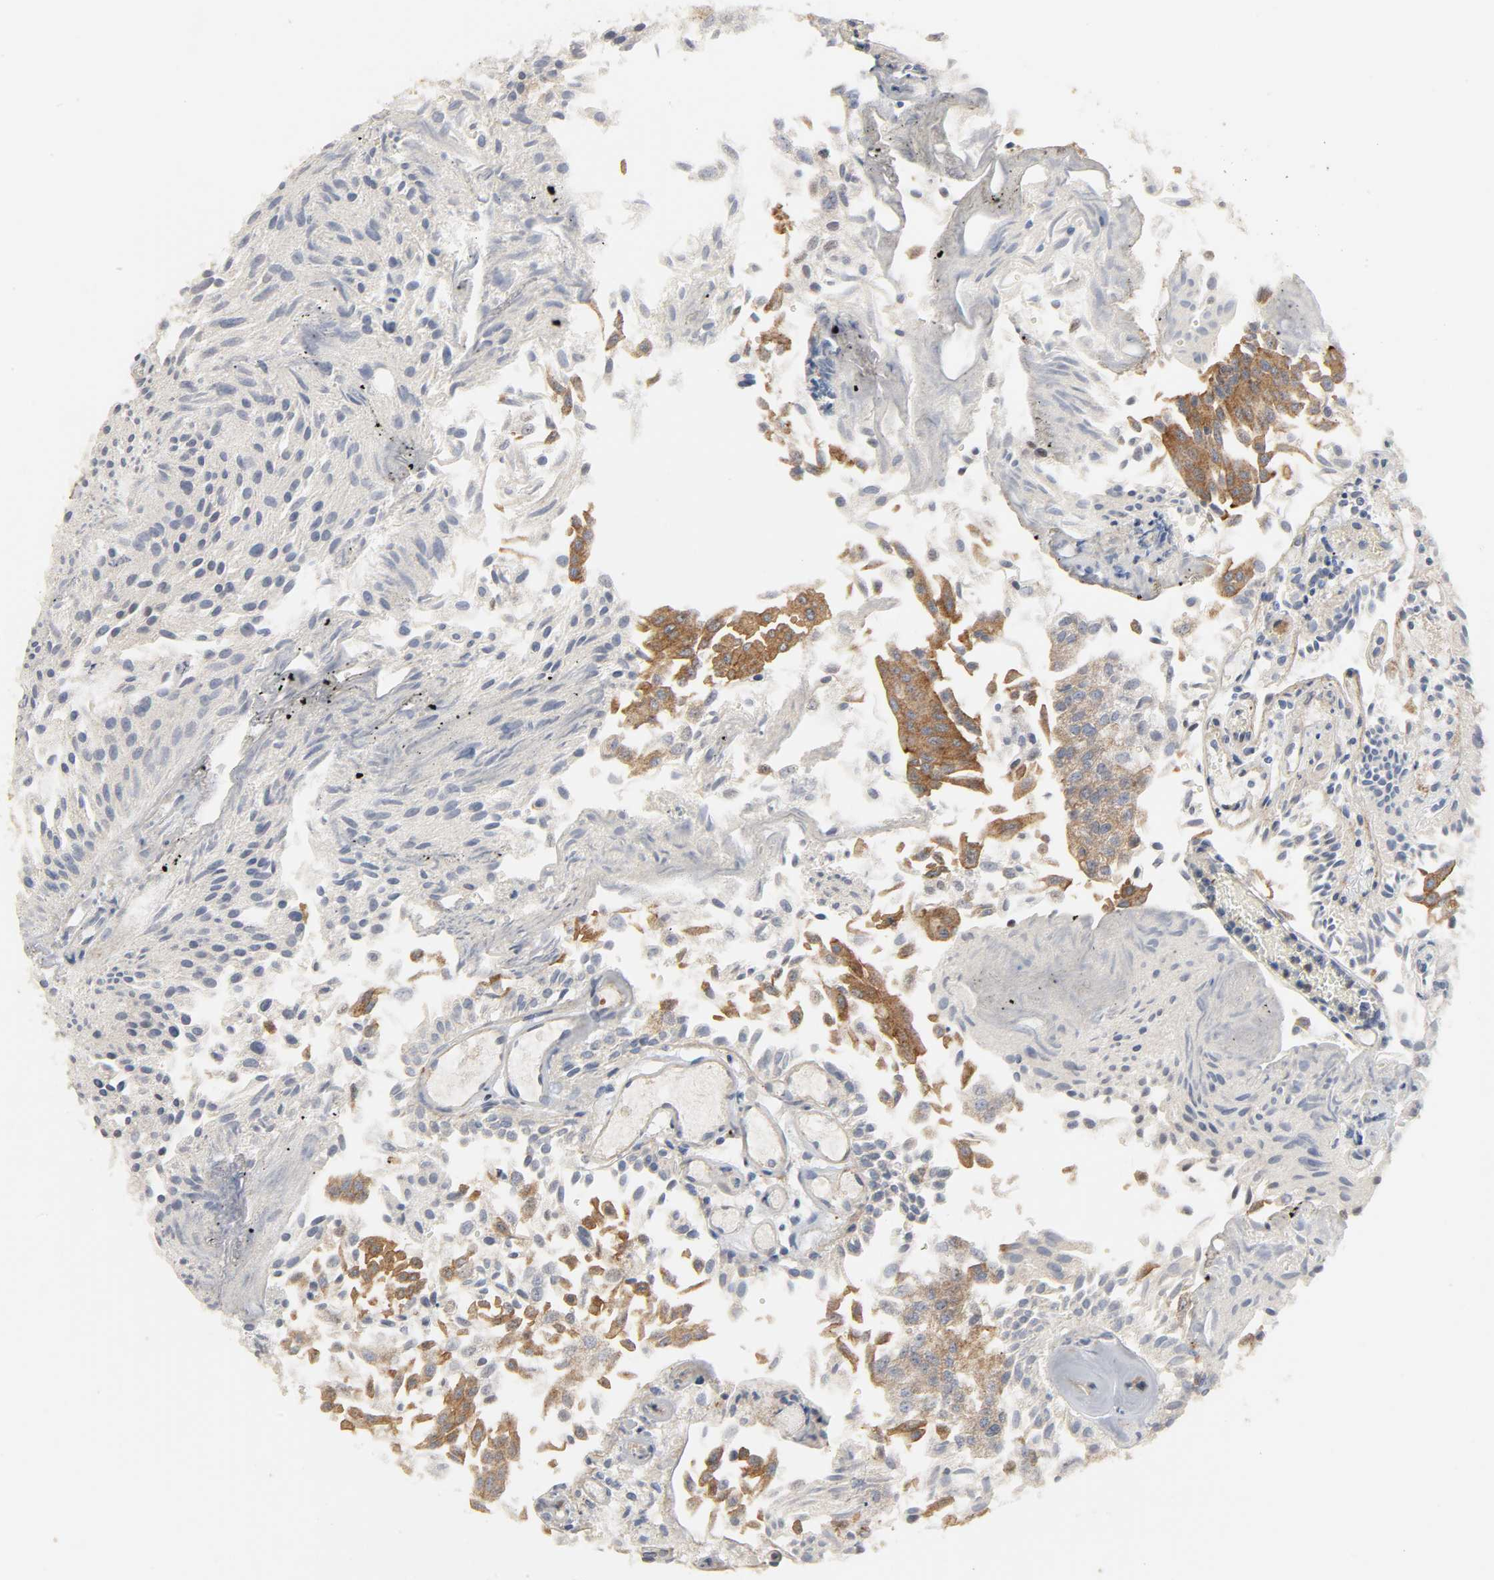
{"staining": {"intensity": "strong", "quantity": "<25%", "location": "cytoplasmic/membranous"}, "tissue": "urothelial cancer", "cell_type": "Tumor cells", "image_type": "cancer", "snomed": [{"axis": "morphology", "description": "Urothelial carcinoma, Low grade"}, {"axis": "topography", "description": "Urinary bladder"}], "caption": "This is a histology image of immunohistochemistry staining of low-grade urothelial carcinoma, which shows strong staining in the cytoplasmic/membranous of tumor cells.", "gene": "SH3GLB1", "patient": {"sex": "male", "age": 86}}